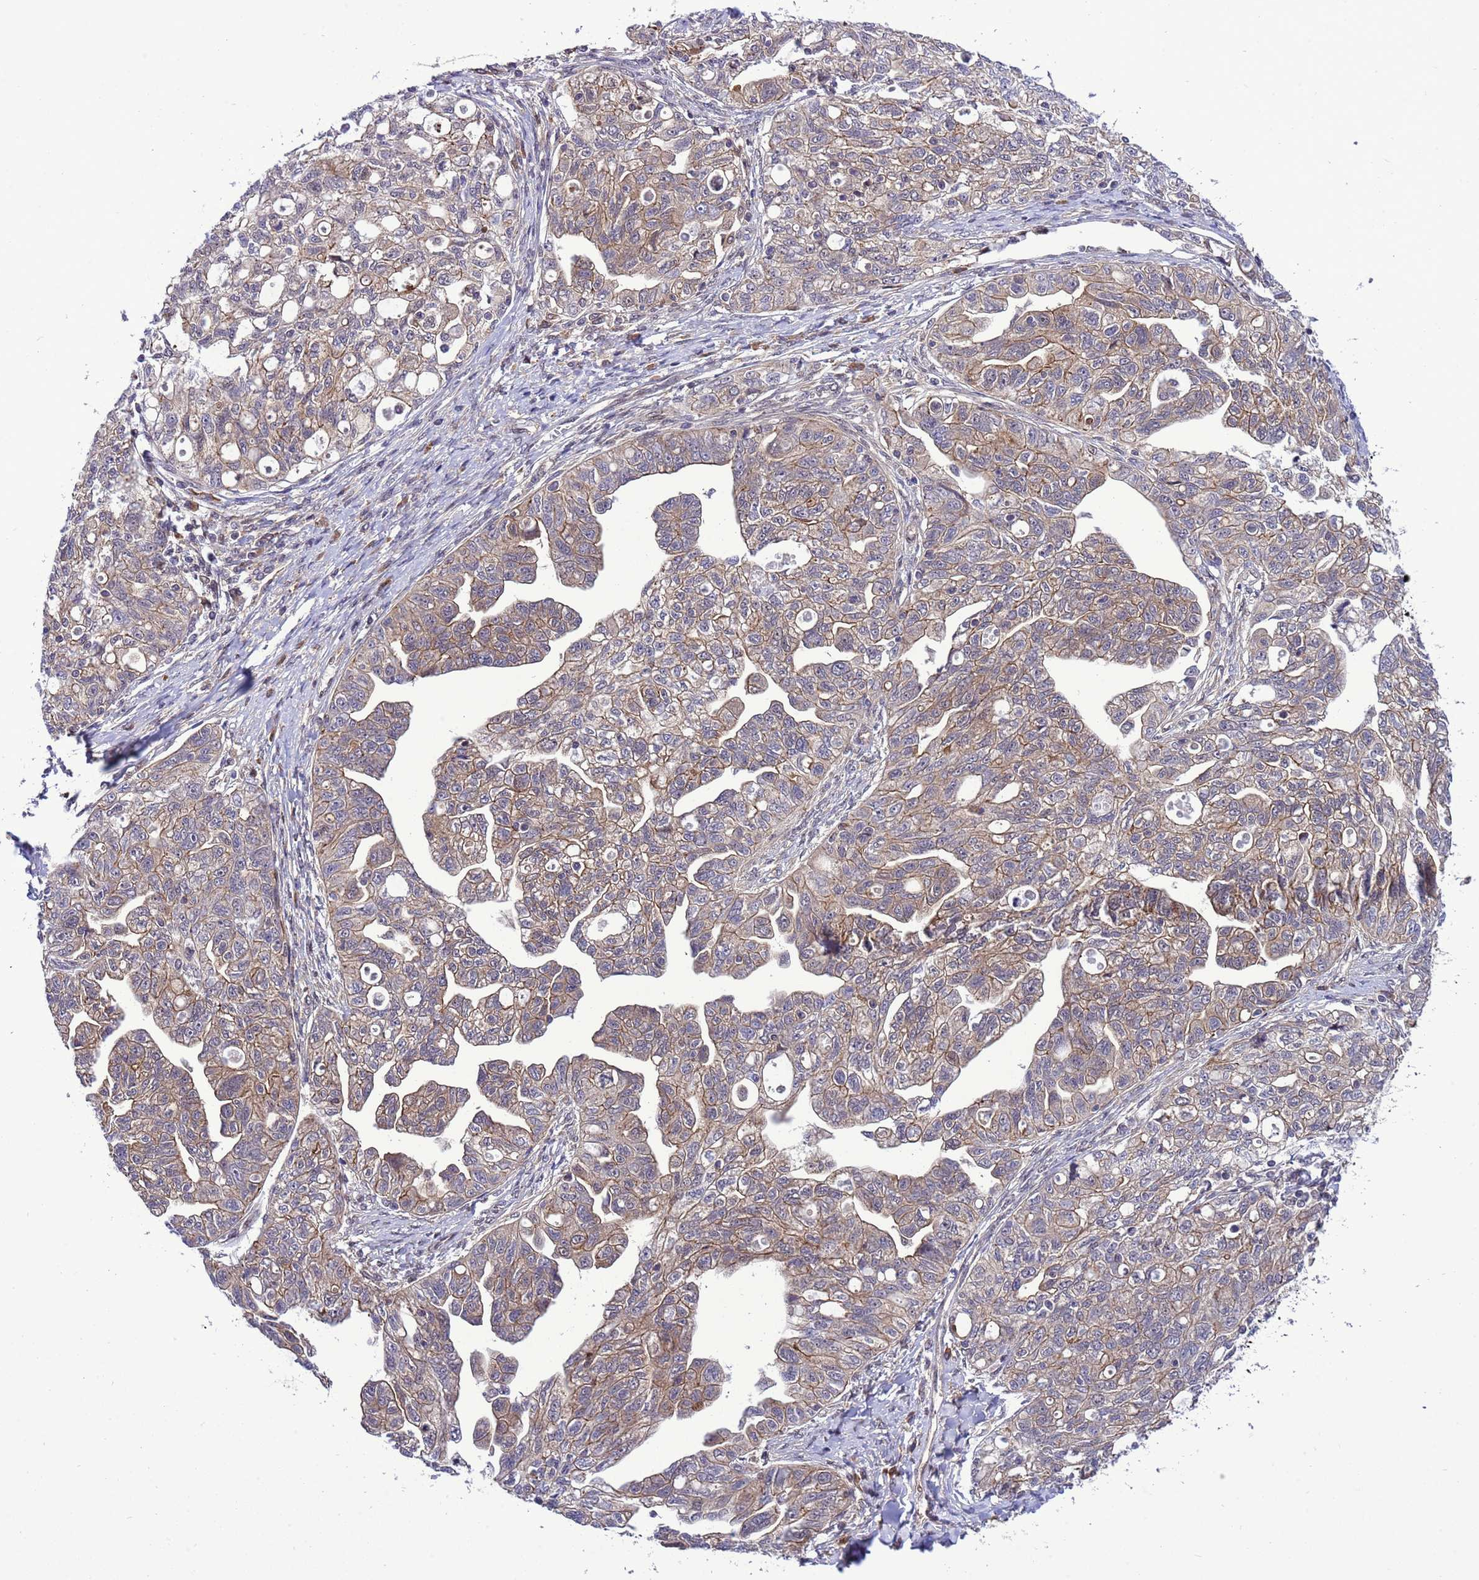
{"staining": {"intensity": "moderate", "quantity": "25%-75%", "location": "cytoplasmic/membranous"}, "tissue": "ovarian cancer", "cell_type": "Tumor cells", "image_type": "cancer", "snomed": [{"axis": "morphology", "description": "Carcinoma, NOS"}, {"axis": "morphology", "description": "Cystadenocarcinoma, serous, NOS"}, {"axis": "topography", "description": "Ovary"}], "caption": "Protein expression analysis of human ovarian carcinoma reveals moderate cytoplasmic/membranous positivity in approximately 25%-75% of tumor cells.", "gene": "RASD1", "patient": {"sex": "female", "age": 69}}